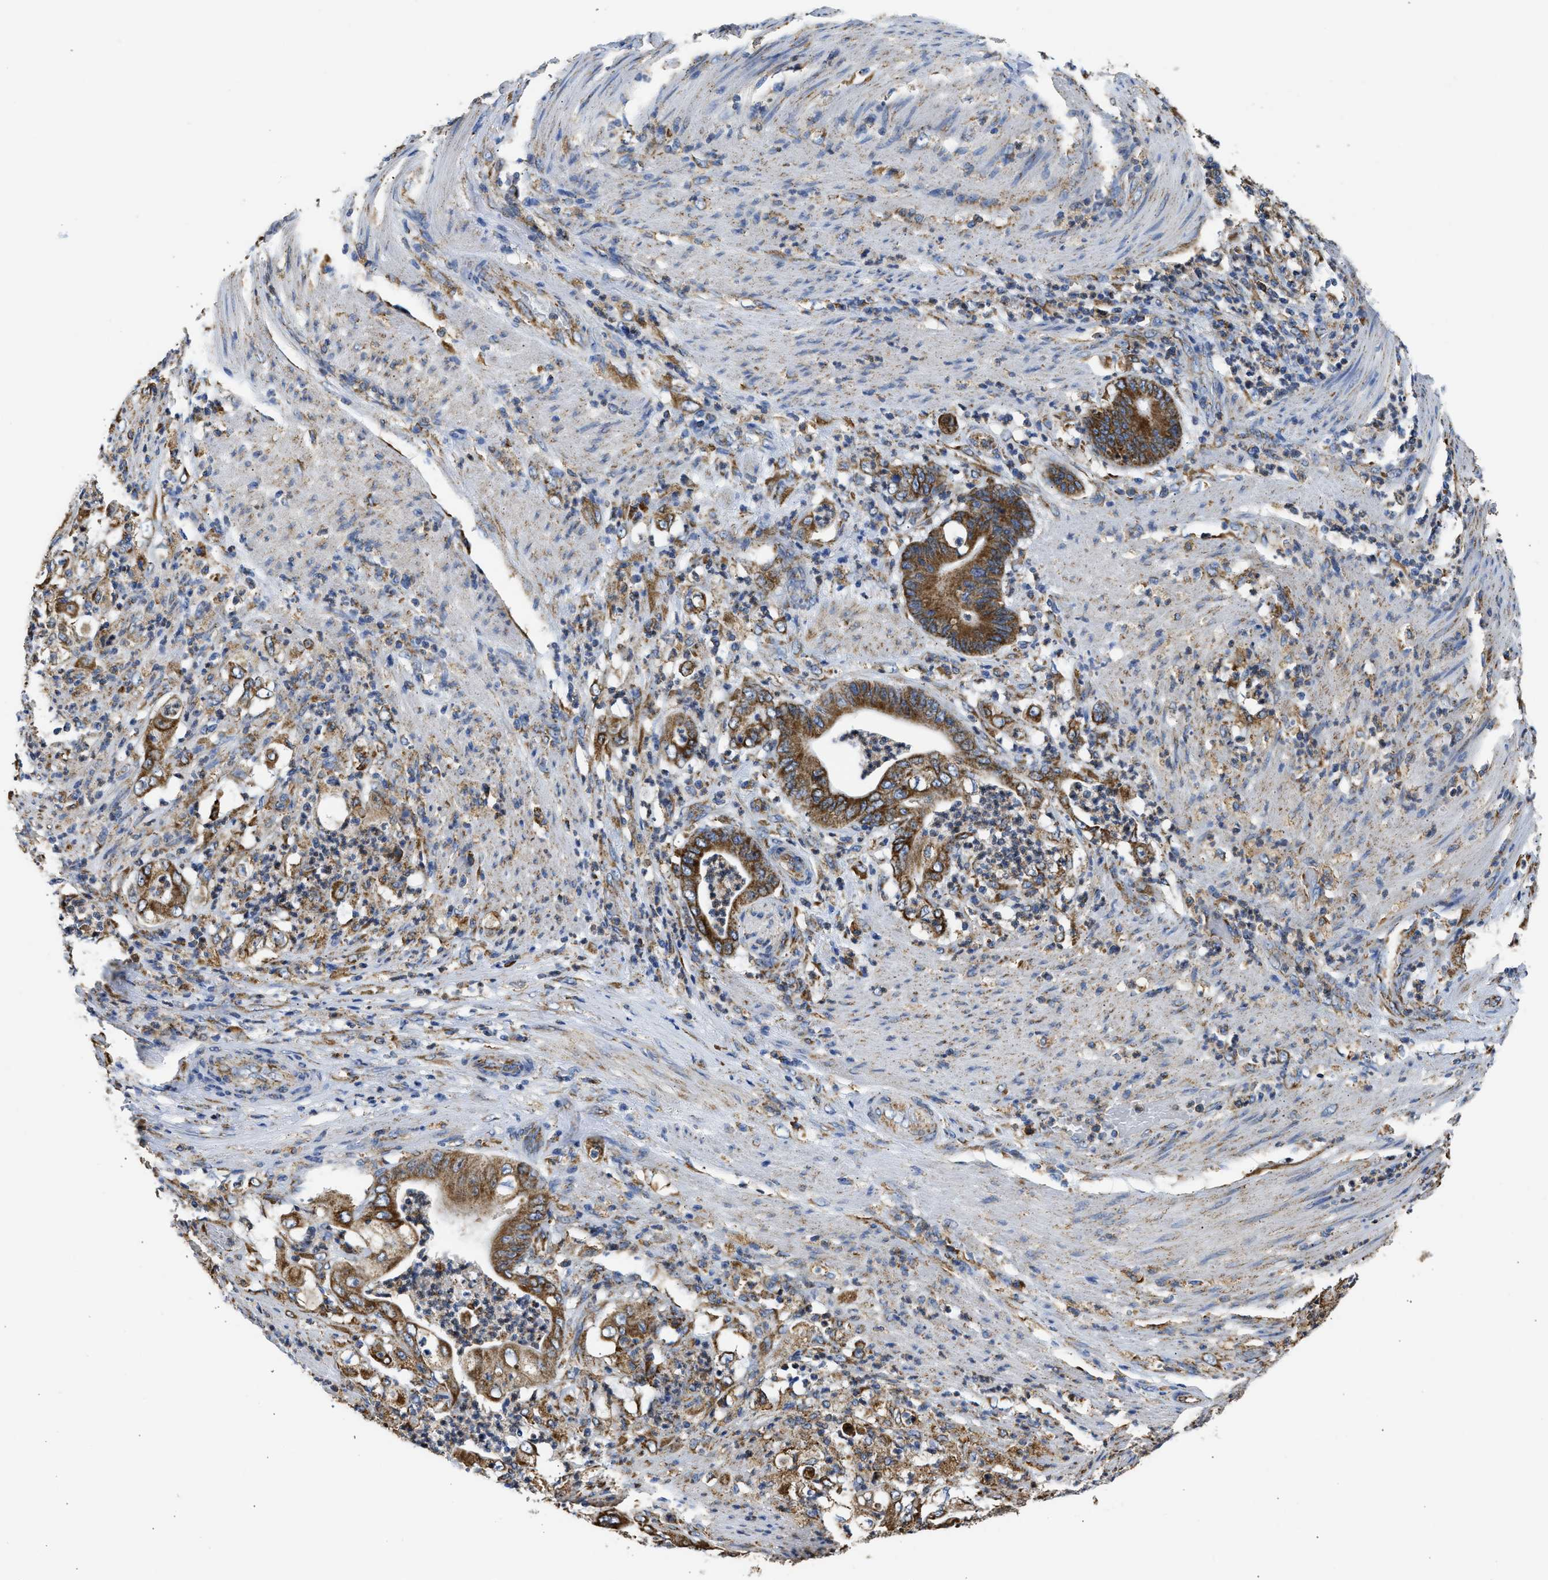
{"staining": {"intensity": "moderate", "quantity": ">75%", "location": "cytoplasmic/membranous"}, "tissue": "stomach cancer", "cell_type": "Tumor cells", "image_type": "cancer", "snomed": [{"axis": "morphology", "description": "Adenocarcinoma, NOS"}, {"axis": "topography", "description": "Stomach"}], "caption": "IHC staining of stomach cancer, which shows medium levels of moderate cytoplasmic/membranous positivity in approximately >75% of tumor cells indicating moderate cytoplasmic/membranous protein staining. The staining was performed using DAB (3,3'-diaminobenzidine) (brown) for protein detection and nuclei were counterstained in hematoxylin (blue).", "gene": "CYCS", "patient": {"sex": "female", "age": 73}}